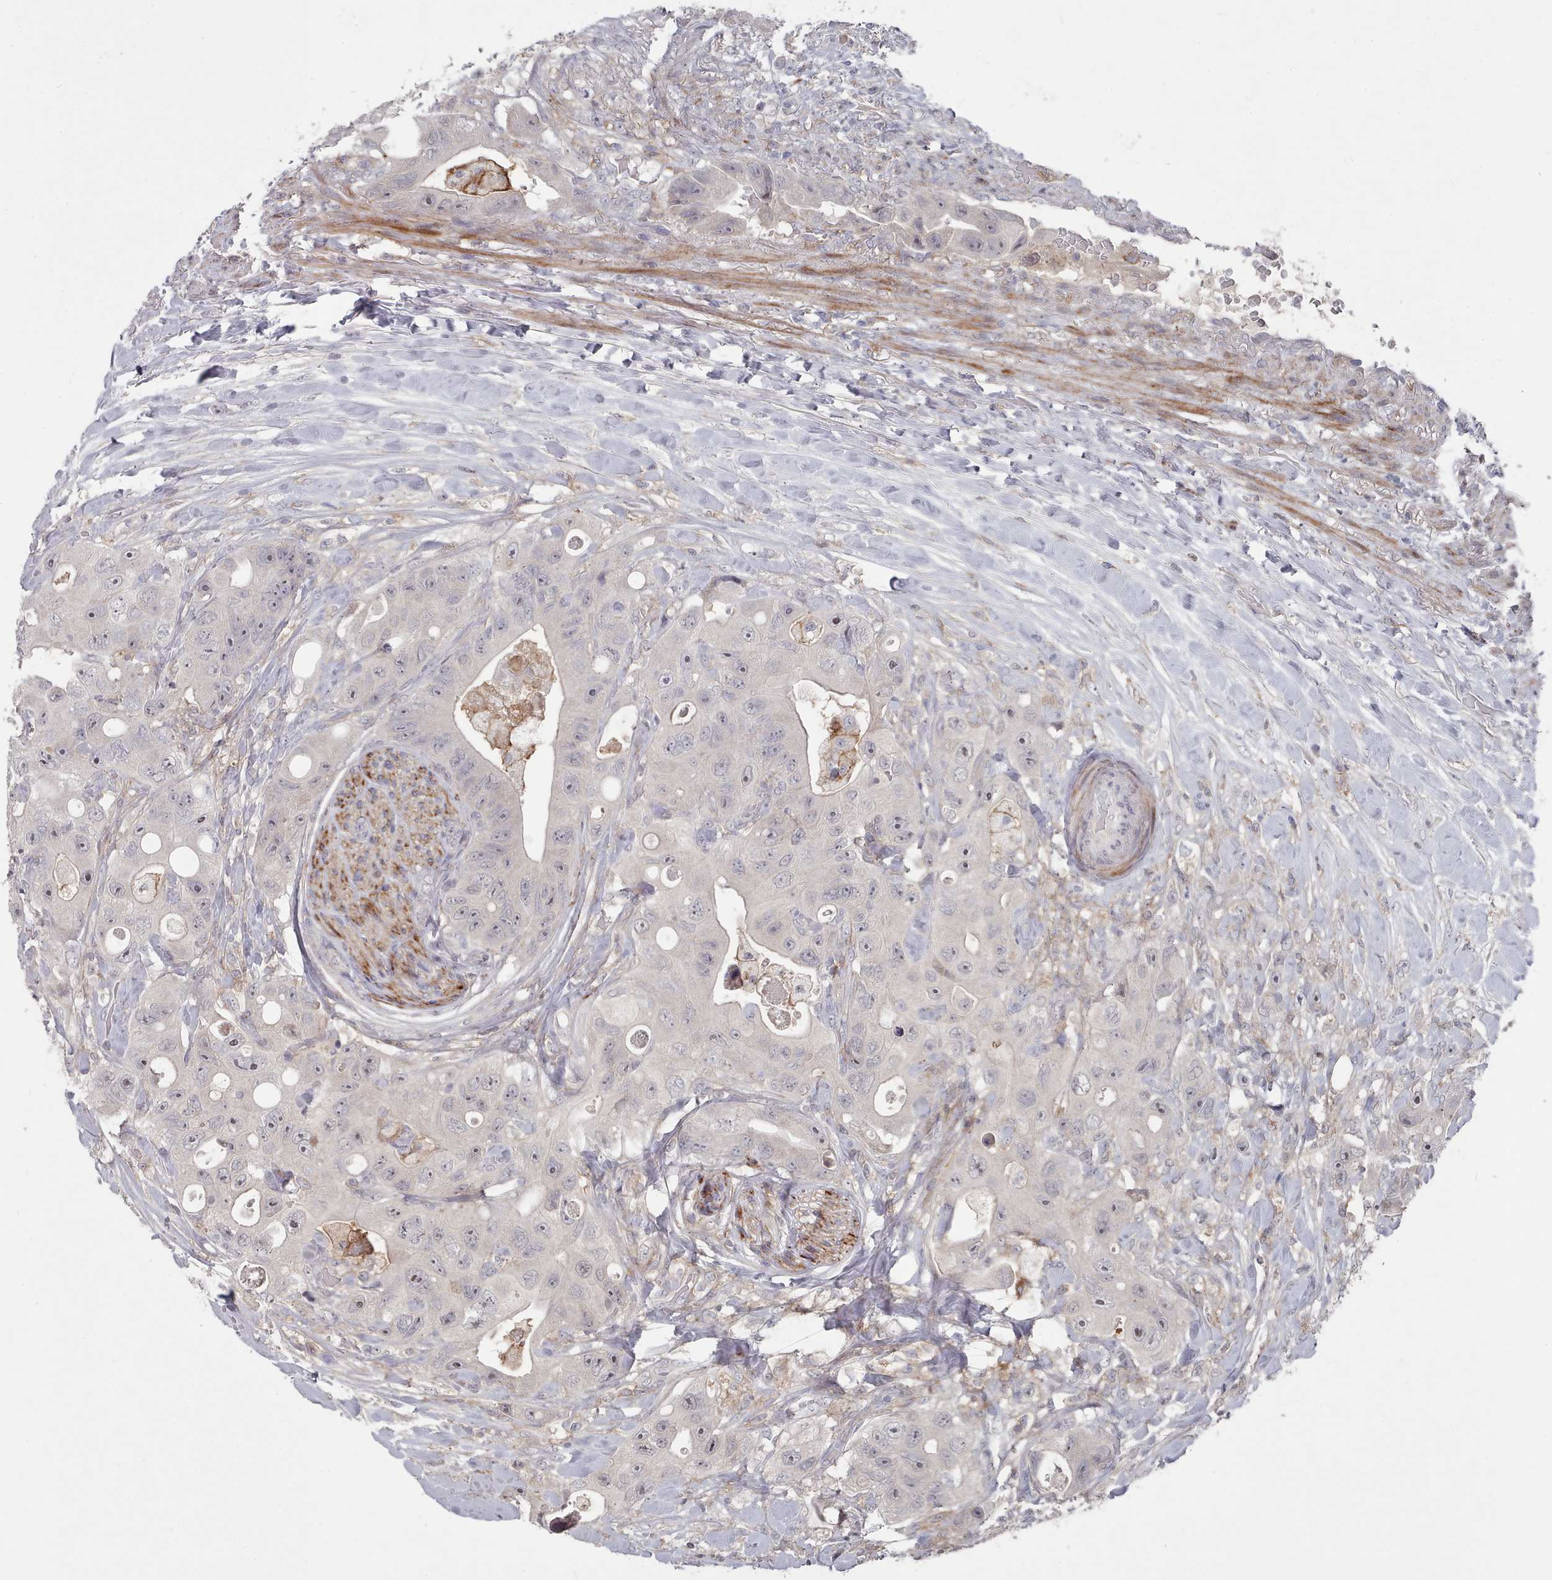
{"staining": {"intensity": "negative", "quantity": "none", "location": "none"}, "tissue": "colorectal cancer", "cell_type": "Tumor cells", "image_type": "cancer", "snomed": [{"axis": "morphology", "description": "Adenocarcinoma, NOS"}, {"axis": "topography", "description": "Colon"}], "caption": "A histopathology image of human colorectal adenocarcinoma is negative for staining in tumor cells.", "gene": "COL8A2", "patient": {"sex": "female", "age": 46}}